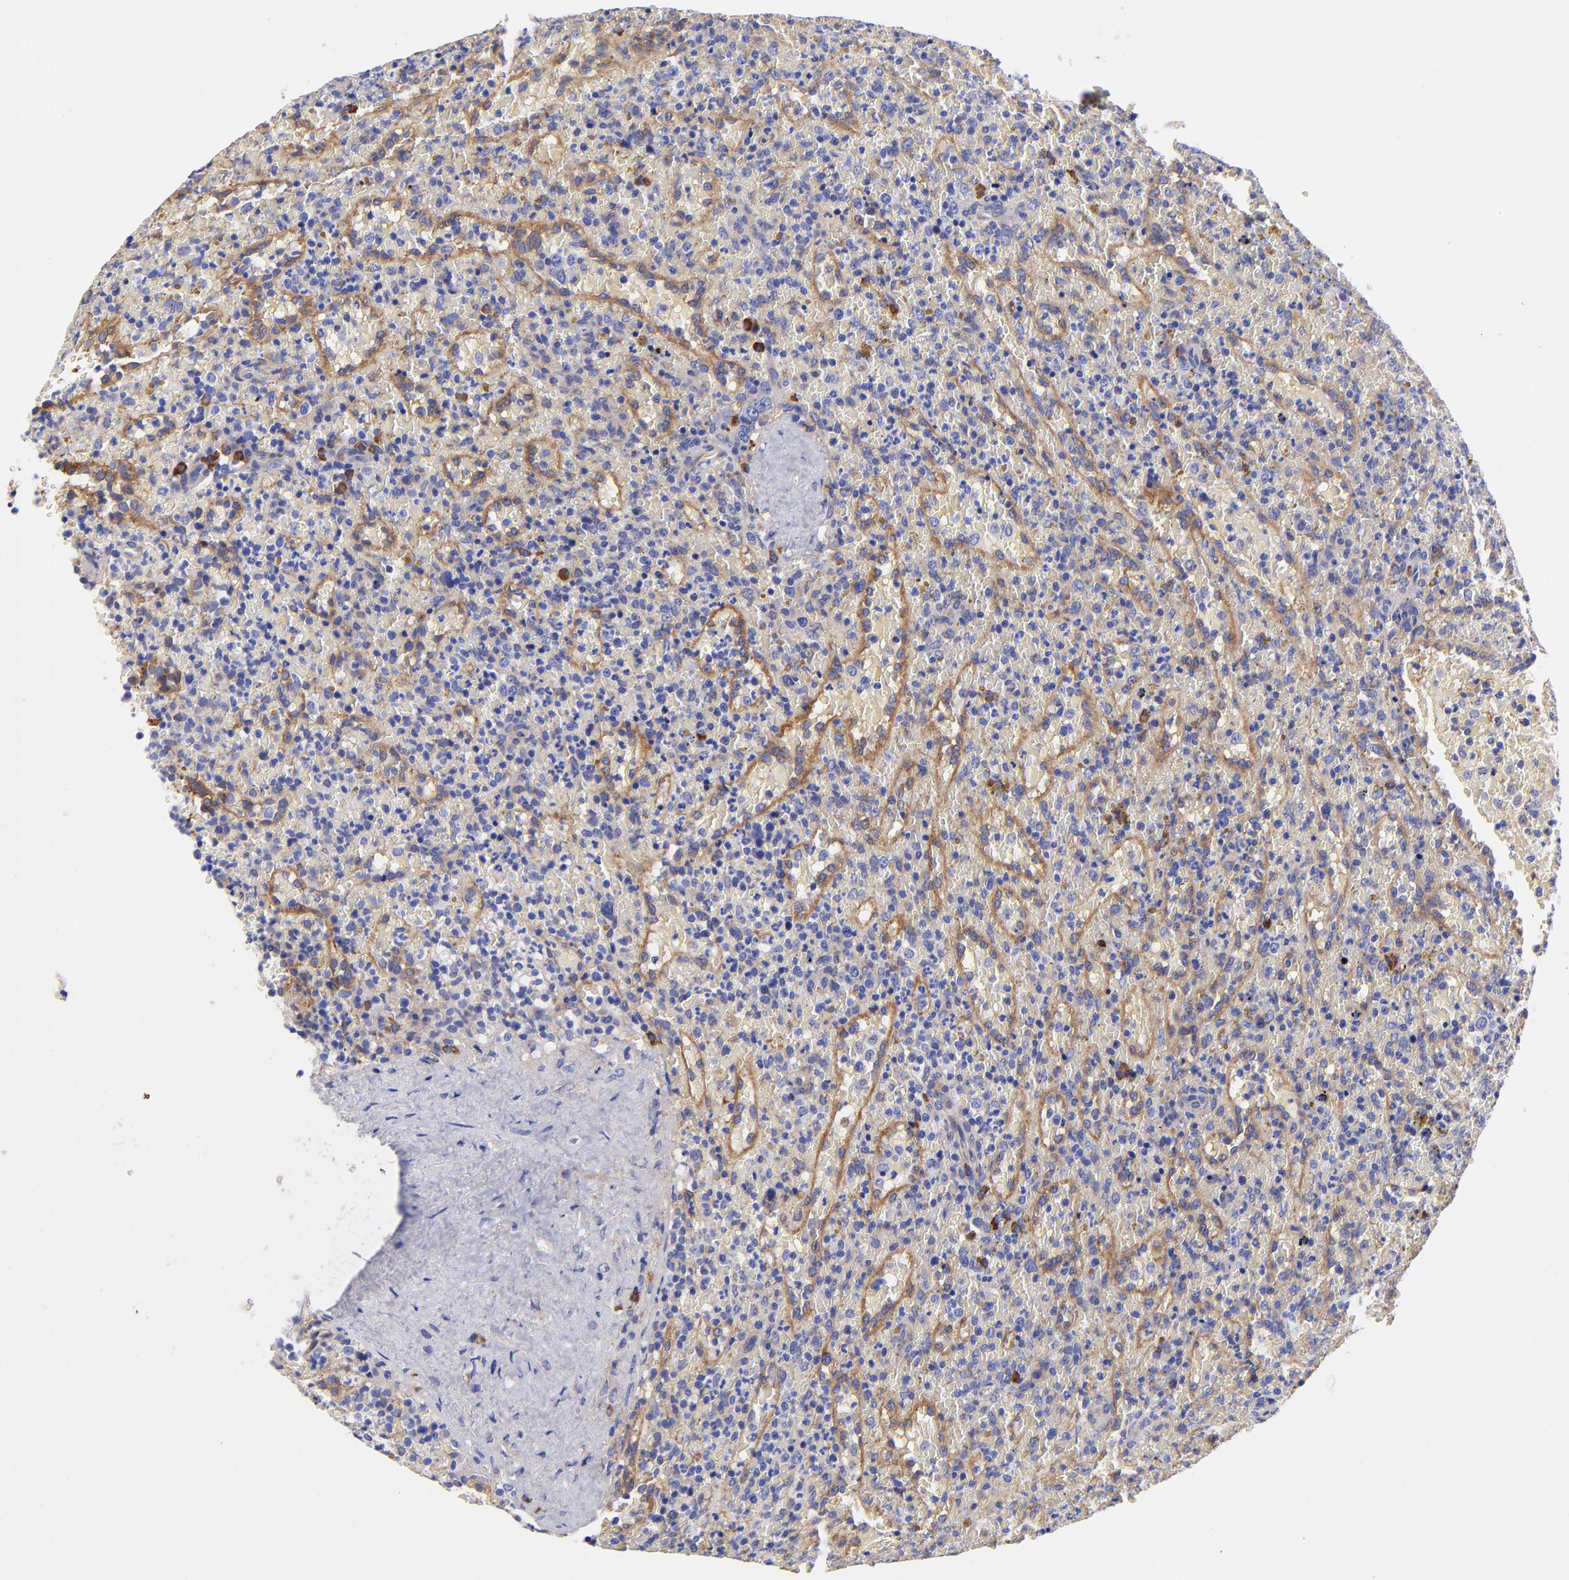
{"staining": {"intensity": "negative", "quantity": "none", "location": "none"}, "tissue": "lymphoma", "cell_type": "Tumor cells", "image_type": "cancer", "snomed": [{"axis": "morphology", "description": "Malignant lymphoma, non-Hodgkin's type, High grade"}, {"axis": "topography", "description": "Spleen"}, {"axis": "topography", "description": "Lymph node"}], "caption": "IHC micrograph of neoplastic tissue: human malignant lymphoma, non-Hodgkin's type (high-grade) stained with DAB (3,3'-diaminobenzidine) shows no significant protein positivity in tumor cells.", "gene": "PPFIBP1", "patient": {"sex": "female", "age": 70}}